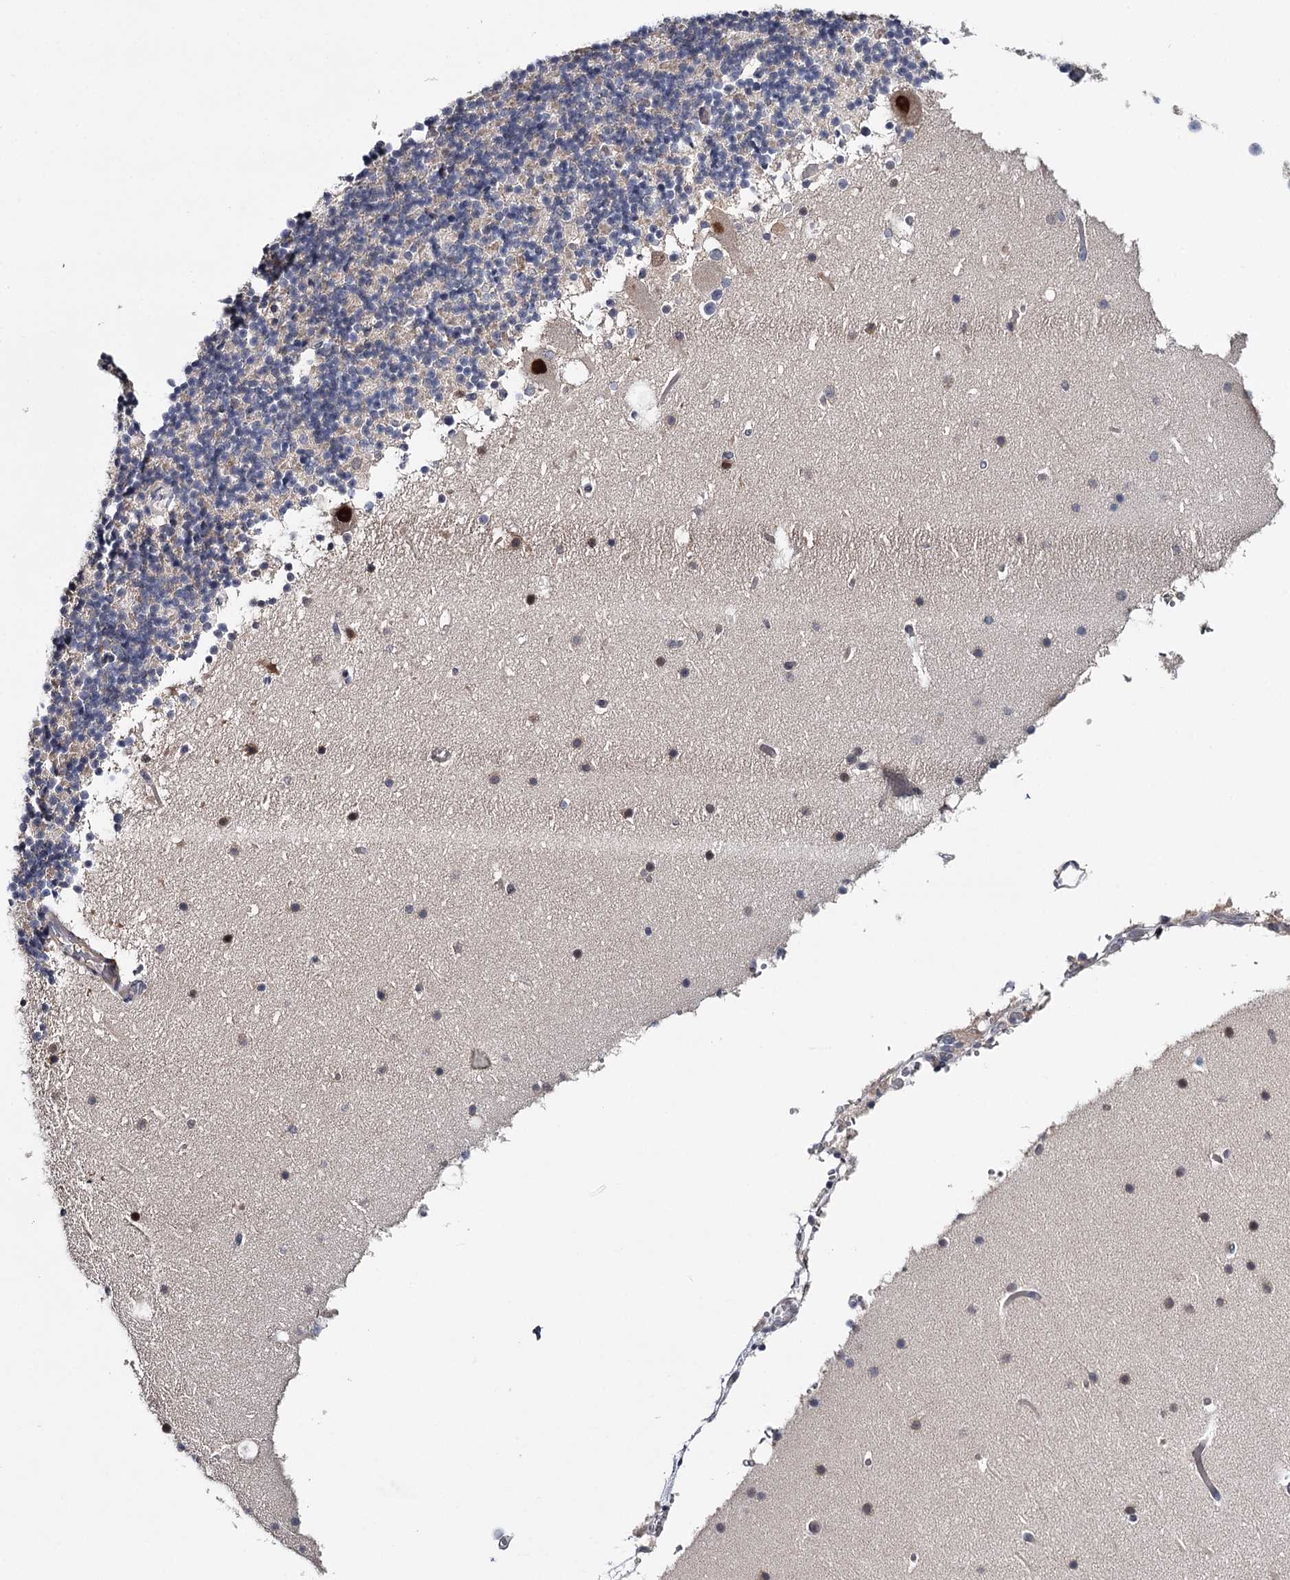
{"staining": {"intensity": "negative", "quantity": "none", "location": "none"}, "tissue": "cerebellum", "cell_type": "Cells in granular layer", "image_type": "normal", "snomed": [{"axis": "morphology", "description": "Normal tissue, NOS"}, {"axis": "topography", "description": "Cerebellum"}], "caption": "IHC photomicrograph of unremarkable cerebellum stained for a protein (brown), which exhibits no staining in cells in granular layer.", "gene": "GTSF1", "patient": {"sex": "male", "age": 57}}